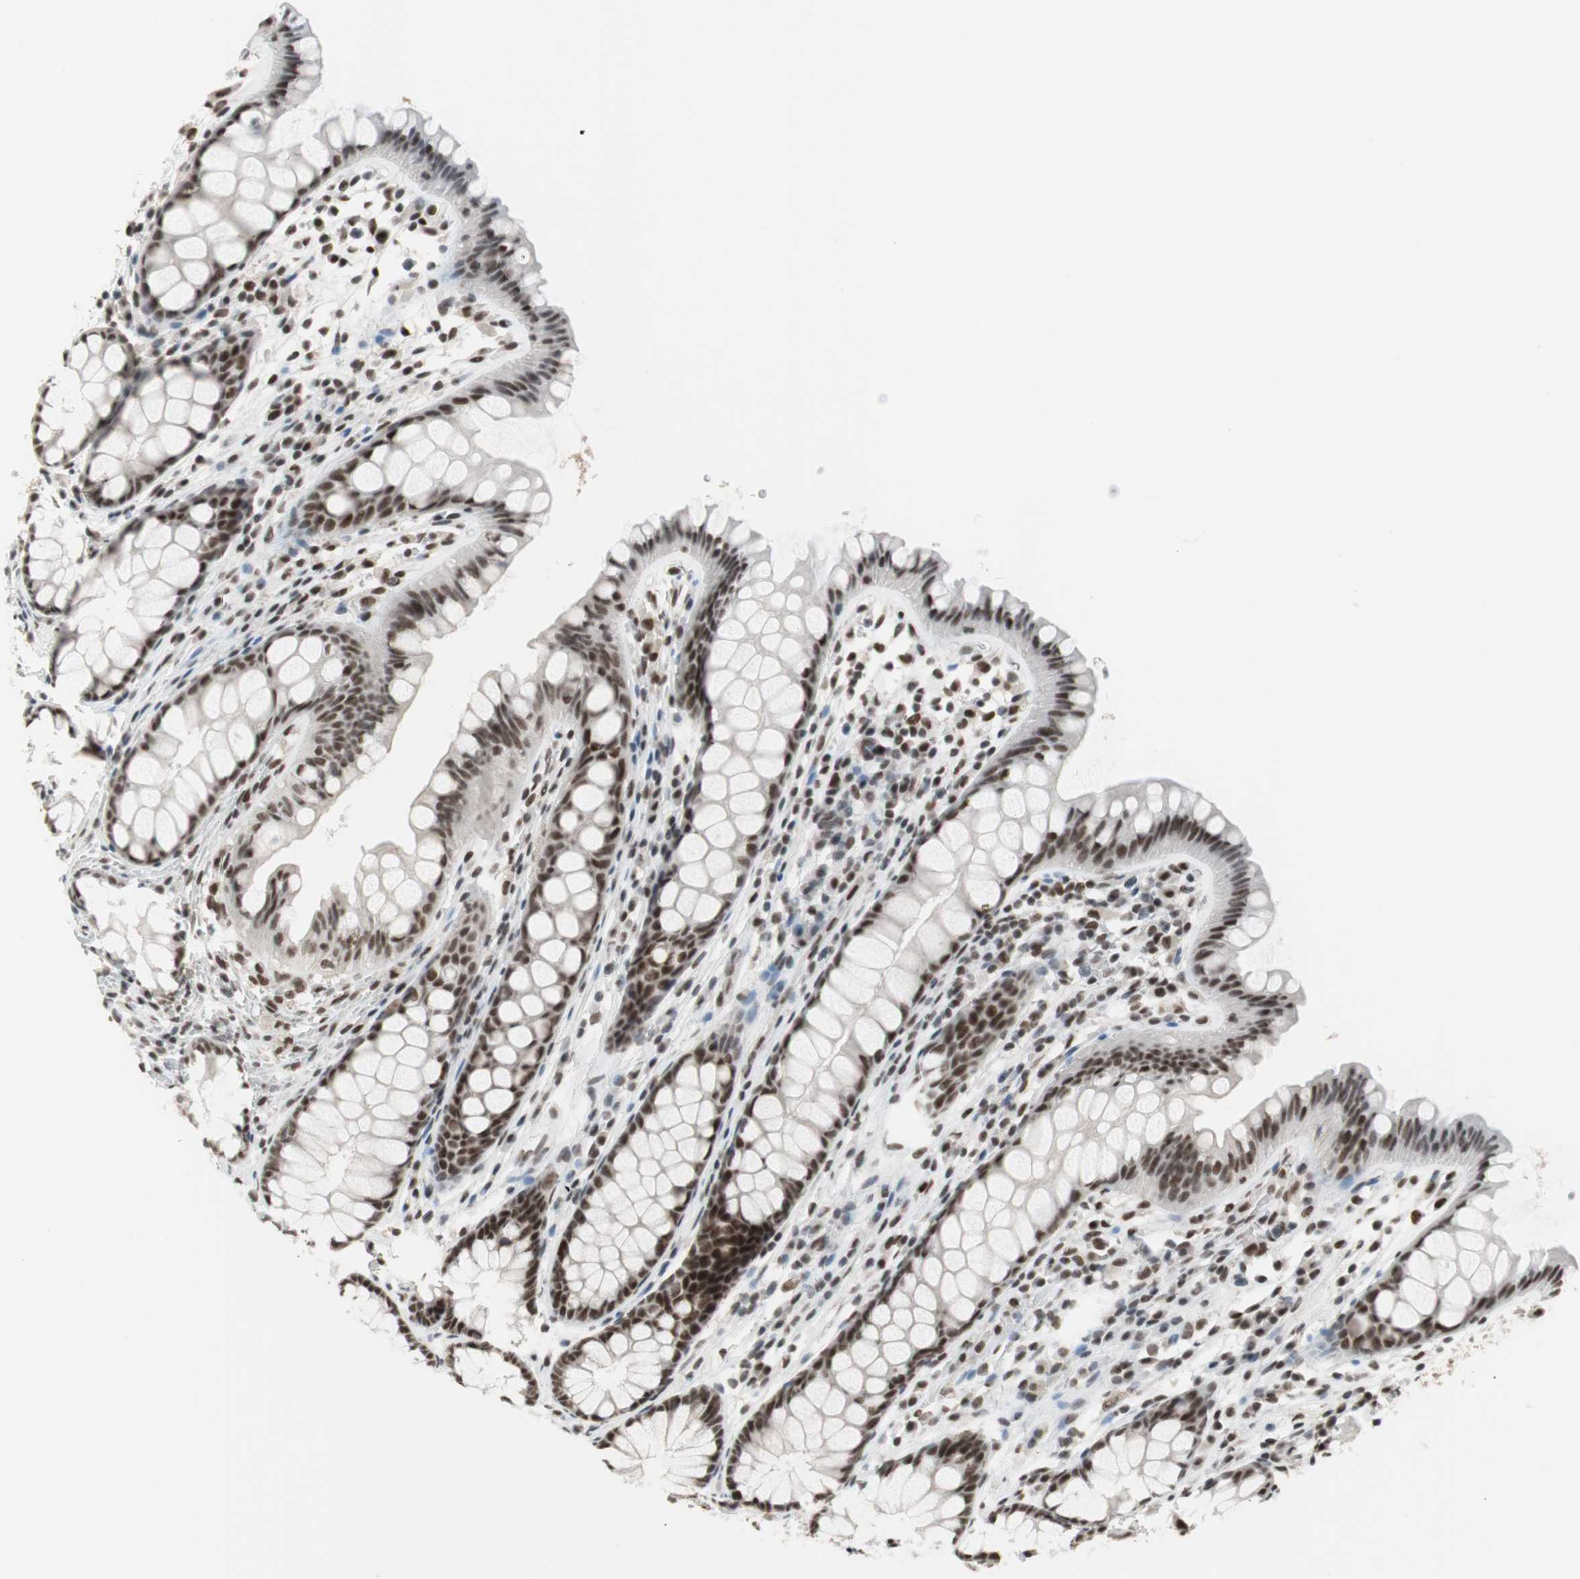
{"staining": {"intensity": "strong", "quantity": ">75%", "location": "nuclear"}, "tissue": "colon", "cell_type": "Endothelial cells", "image_type": "normal", "snomed": [{"axis": "morphology", "description": "Normal tissue, NOS"}, {"axis": "topography", "description": "Colon"}], "caption": "Immunohistochemistry of unremarkable human colon reveals high levels of strong nuclear staining in about >75% of endothelial cells.", "gene": "RTF1", "patient": {"sex": "female", "age": 55}}